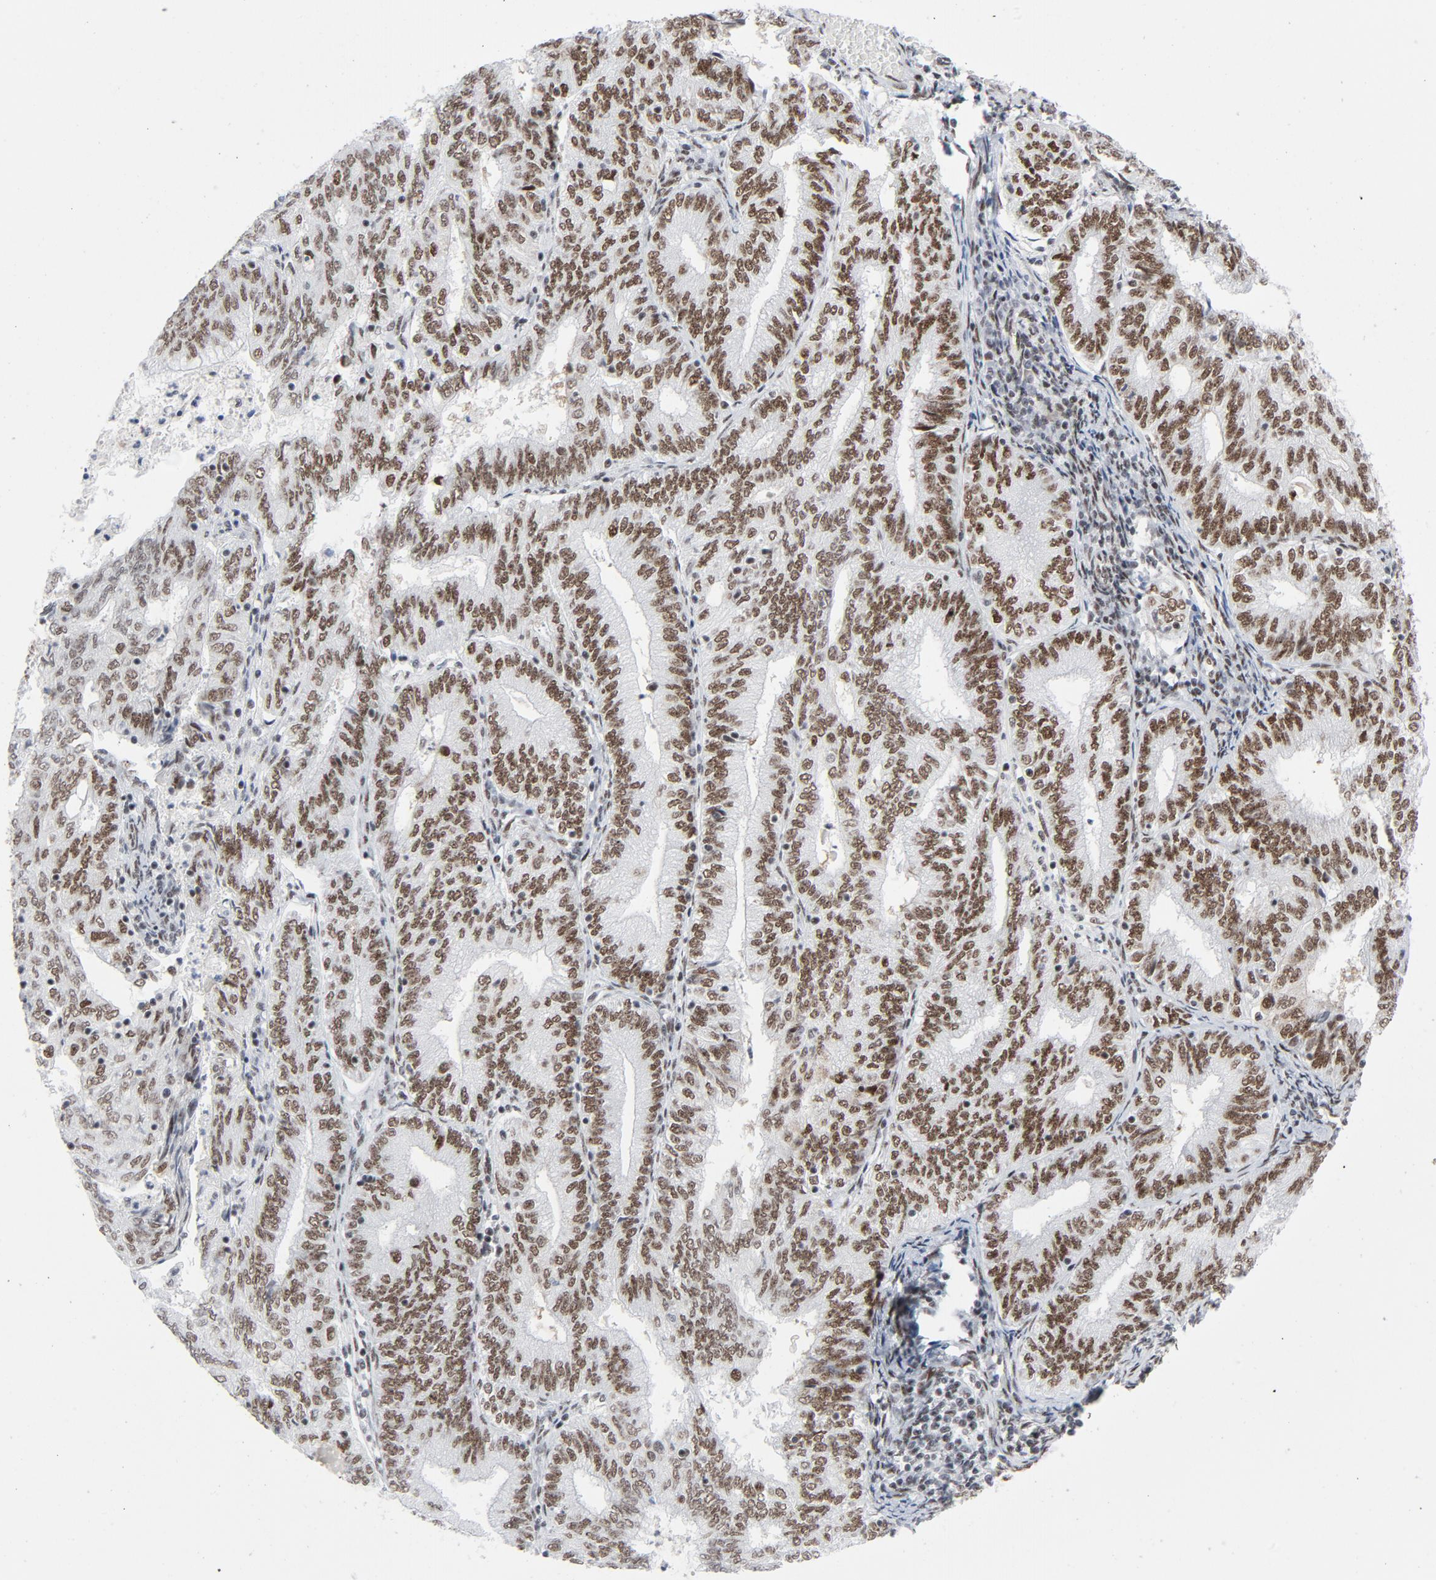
{"staining": {"intensity": "moderate", "quantity": ">75%", "location": "nuclear"}, "tissue": "endometrial cancer", "cell_type": "Tumor cells", "image_type": "cancer", "snomed": [{"axis": "morphology", "description": "Adenocarcinoma, NOS"}, {"axis": "topography", "description": "Endometrium"}], "caption": "Tumor cells display medium levels of moderate nuclear expression in approximately >75% of cells in endometrial cancer.", "gene": "HSF1", "patient": {"sex": "female", "age": 69}}